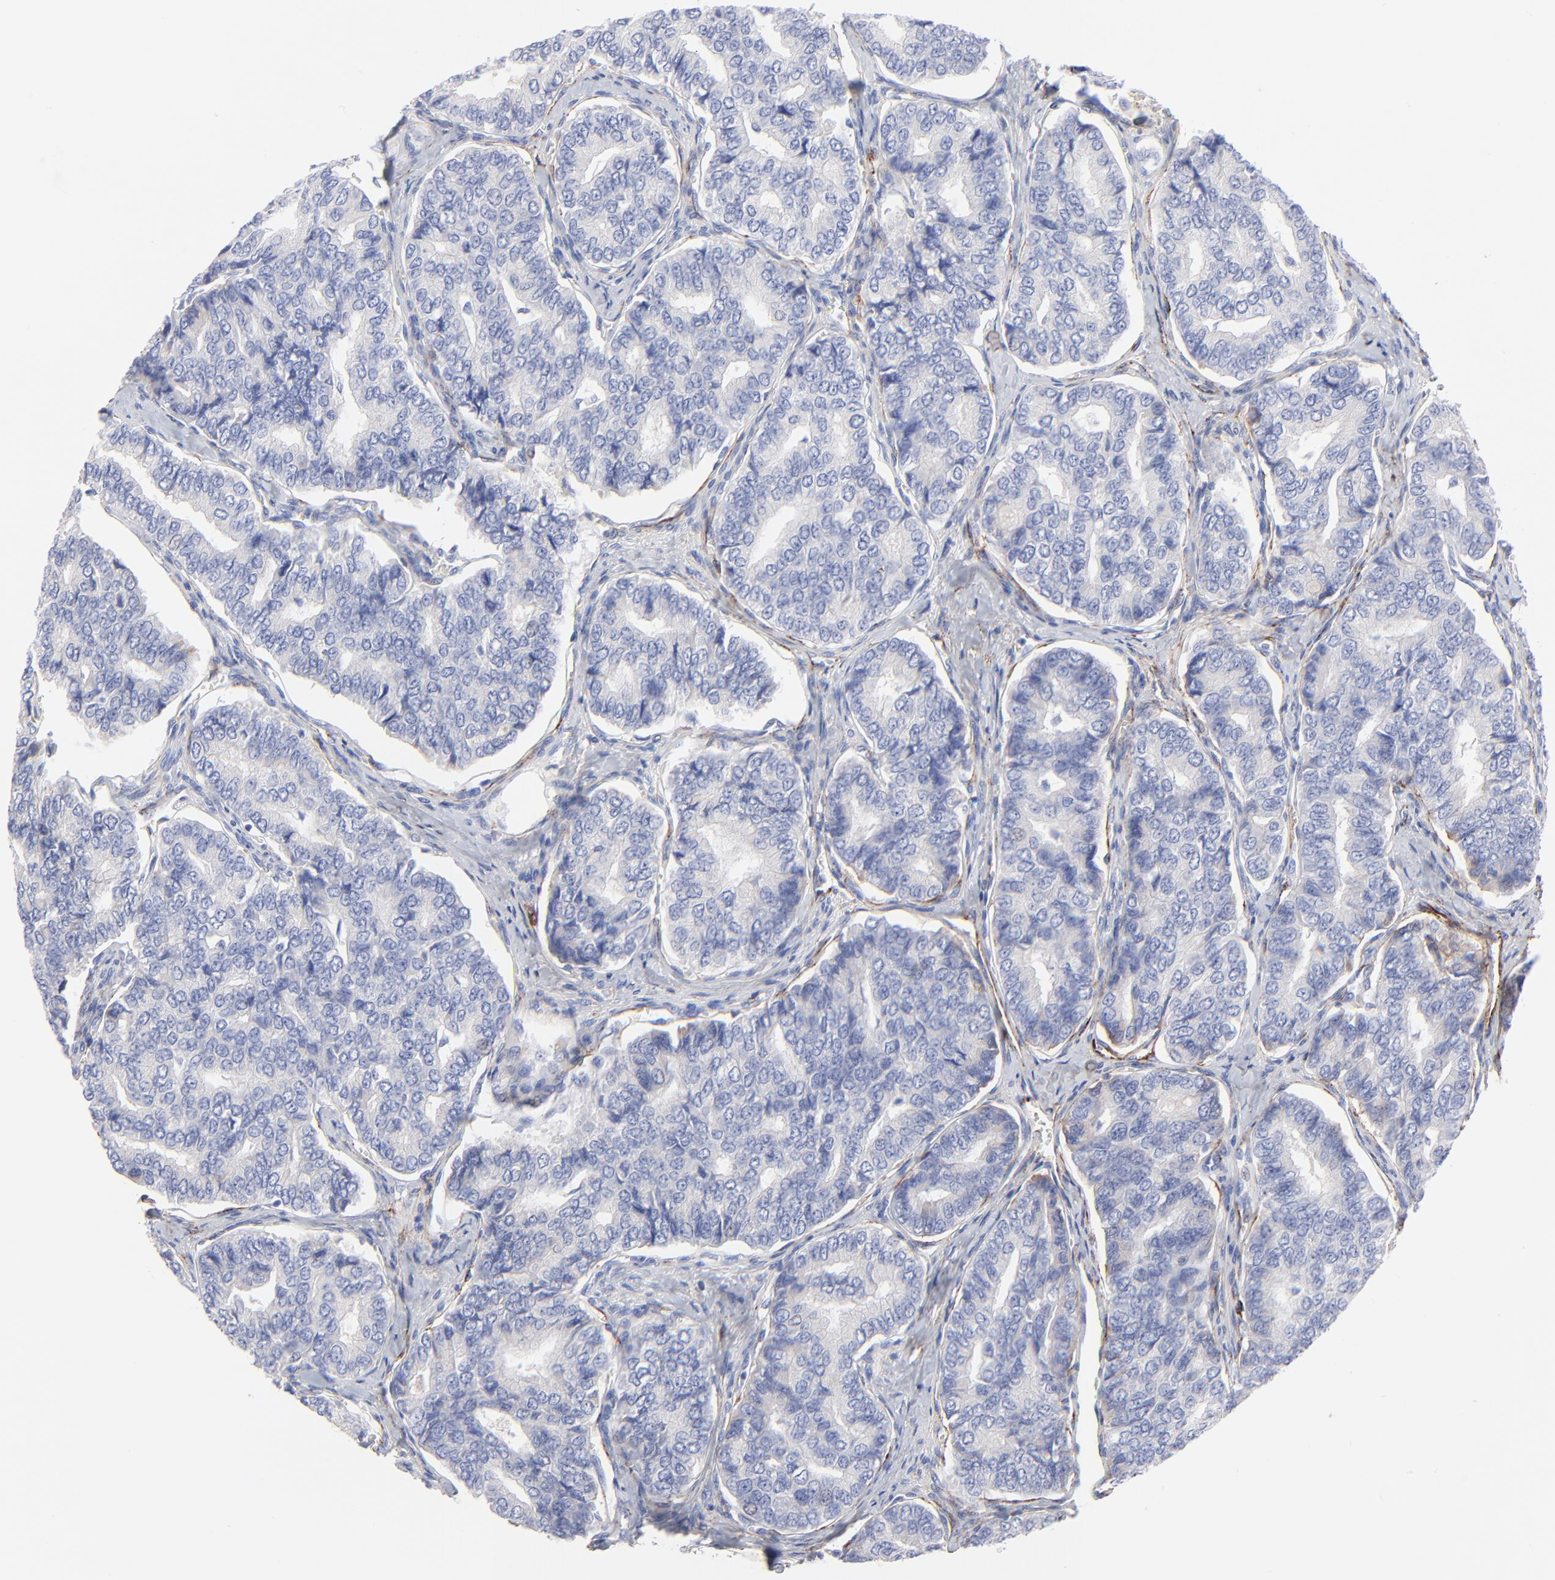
{"staining": {"intensity": "negative", "quantity": "none", "location": "none"}, "tissue": "thyroid cancer", "cell_type": "Tumor cells", "image_type": "cancer", "snomed": [{"axis": "morphology", "description": "Papillary adenocarcinoma, NOS"}, {"axis": "topography", "description": "Thyroid gland"}], "caption": "Immunohistochemistry image of thyroid cancer (papillary adenocarcinoma) stained for a protein (brown), which demonstrates no staining in tumor cells.", "gene": "FBLN2", "patient": {"sex": "female", "age": 35}}